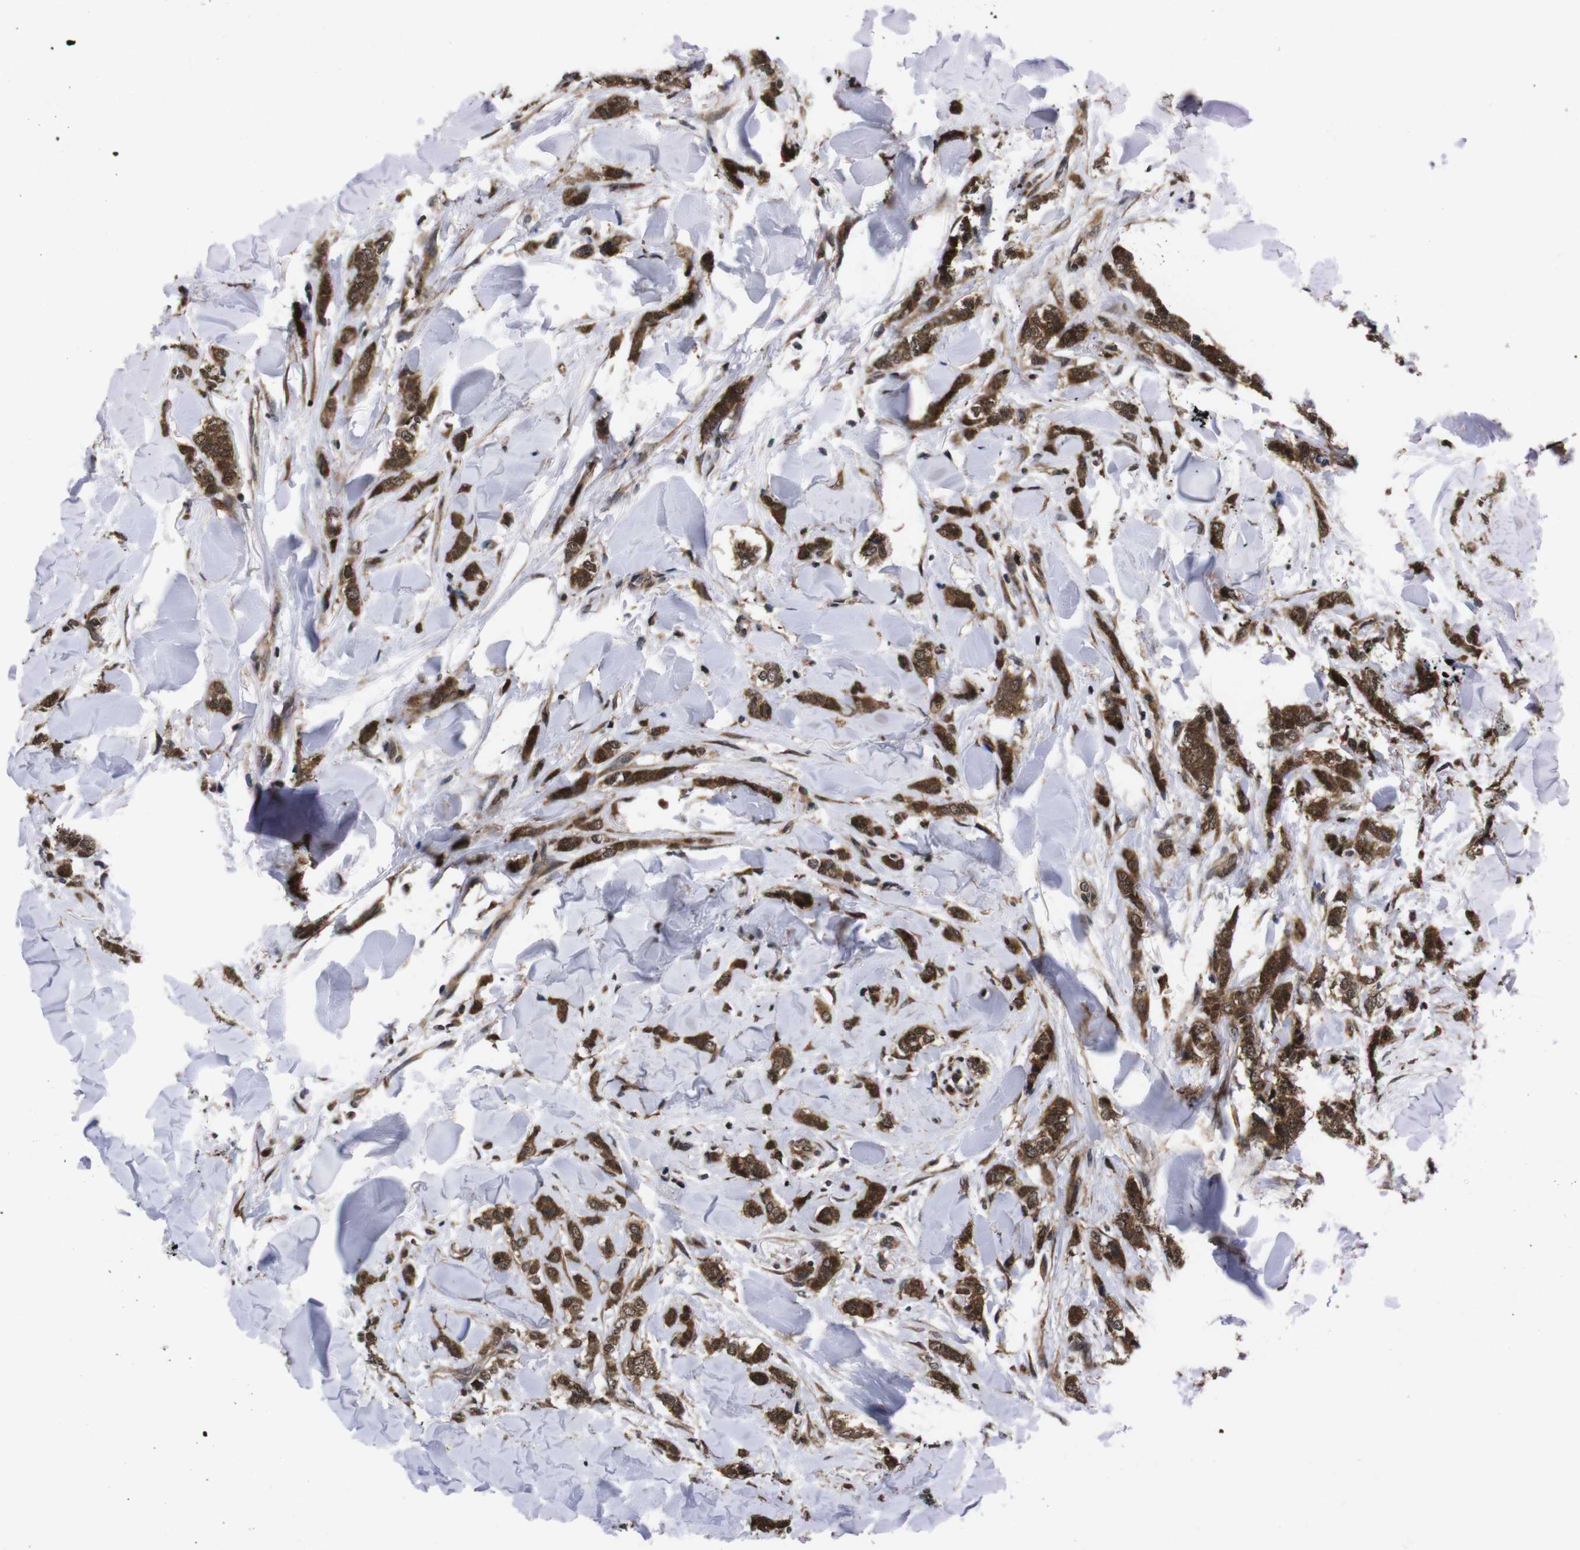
{"staining": {"intensity": "strong", "quantity": ">75%", "location": "cytoplasmic/membranous,nuclear"}, "tissue": "breast cancer", "cell_type": "Tumor cells", "image_type": "cancer", "snomed": [{"axis": "morphology", "description": "Lobular carcinoma"}, {"axis": "topography", "description": "Skin"}, {"axis": "topography", "description": "Breast"}], "caption": "Immunohistochemistry staining of breast cancer (lobular carcinoma), which demonstrates high levels of strong cytoplasmic/membranous and nuclear expression in approximately >75% of tumor cells indicating strong cytoplasmic/membranous and nuclear protein staining. The staining was performed using DAB (3,3'-diaminobenzidine) (brown) for protein detection and nuclei were counterstained in hematoxylin (blue).", "gene": "UBQLN2", "patient": {"sex": "female", "age": 46}}